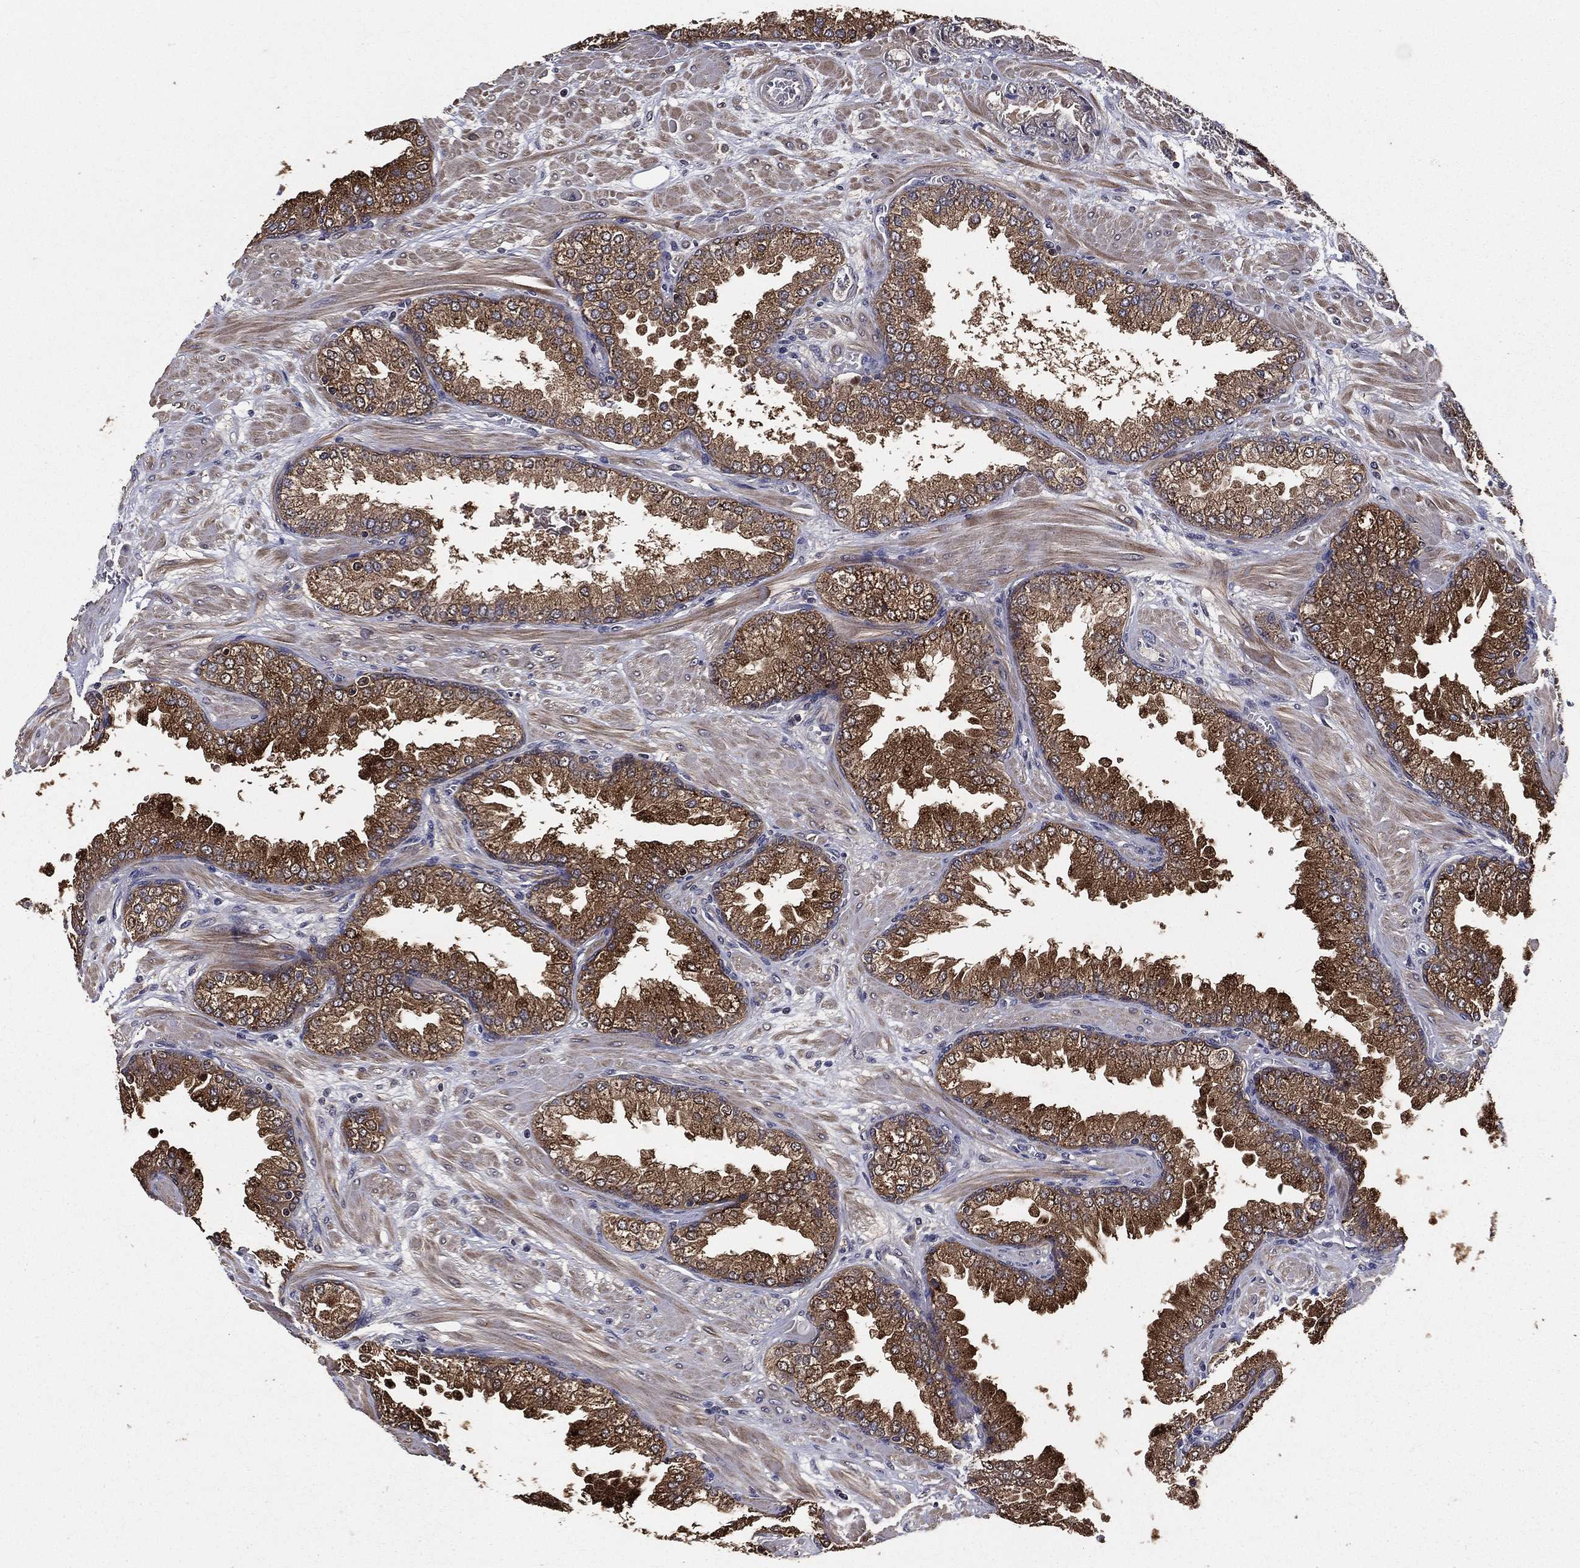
{"staining": {"intensity": "strong", "quantity": ">75%", "location": "cytoplasmic/membranous"}, "tissue": "prostate cancer", "cell_type": "Tumor cells", "image_type": "cancer", "snomed": [{"axis": "morphology", "description": "Adenocarcinoma, Low grade"}, {"axis": "topography", "description": "Prostate"}], "caption": "Prostate adenocarcinoma (low-grade) tissue displays strong cytoplasmic/membranous positivity in approximately >75% of tumor cells", "gene": "PCNT", "patient": {"sex": "male", "age": 57}}